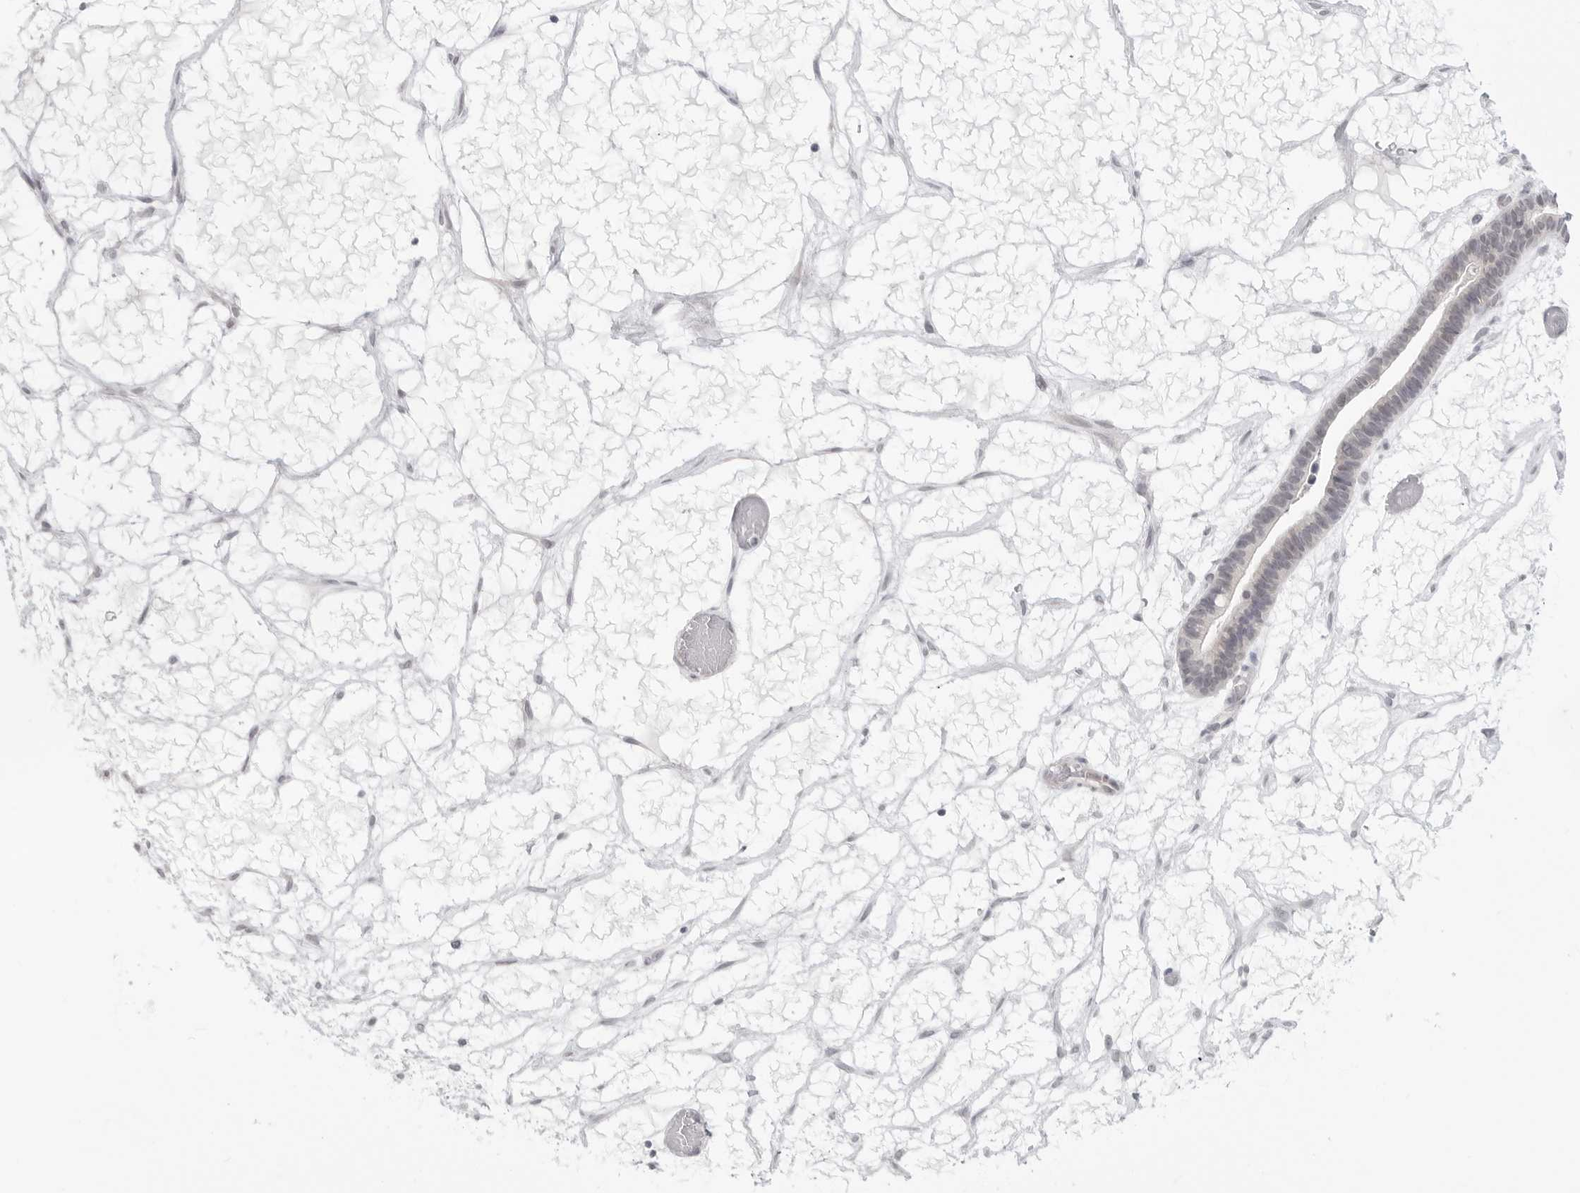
{"staining": {"intensity": "negative", "quantity": "none", "location": "none"}, "tissue": "ovarian cancer", "cell_type": "Tumor cells", "image_type": "cancer", "snomed": [{"axis": "morphology", "description": "Cystadenocarcinoma, serous, NOS"}, {"axis": "topography", "description": "Ovary"}], "caption": "Serous cystadenocarcinoma (ovarian) was stained to show a protein in brown. There is no significant positivity in tumor cells.", "gene": "KLK11", "patient": {"sex": "female", "age": 56}}